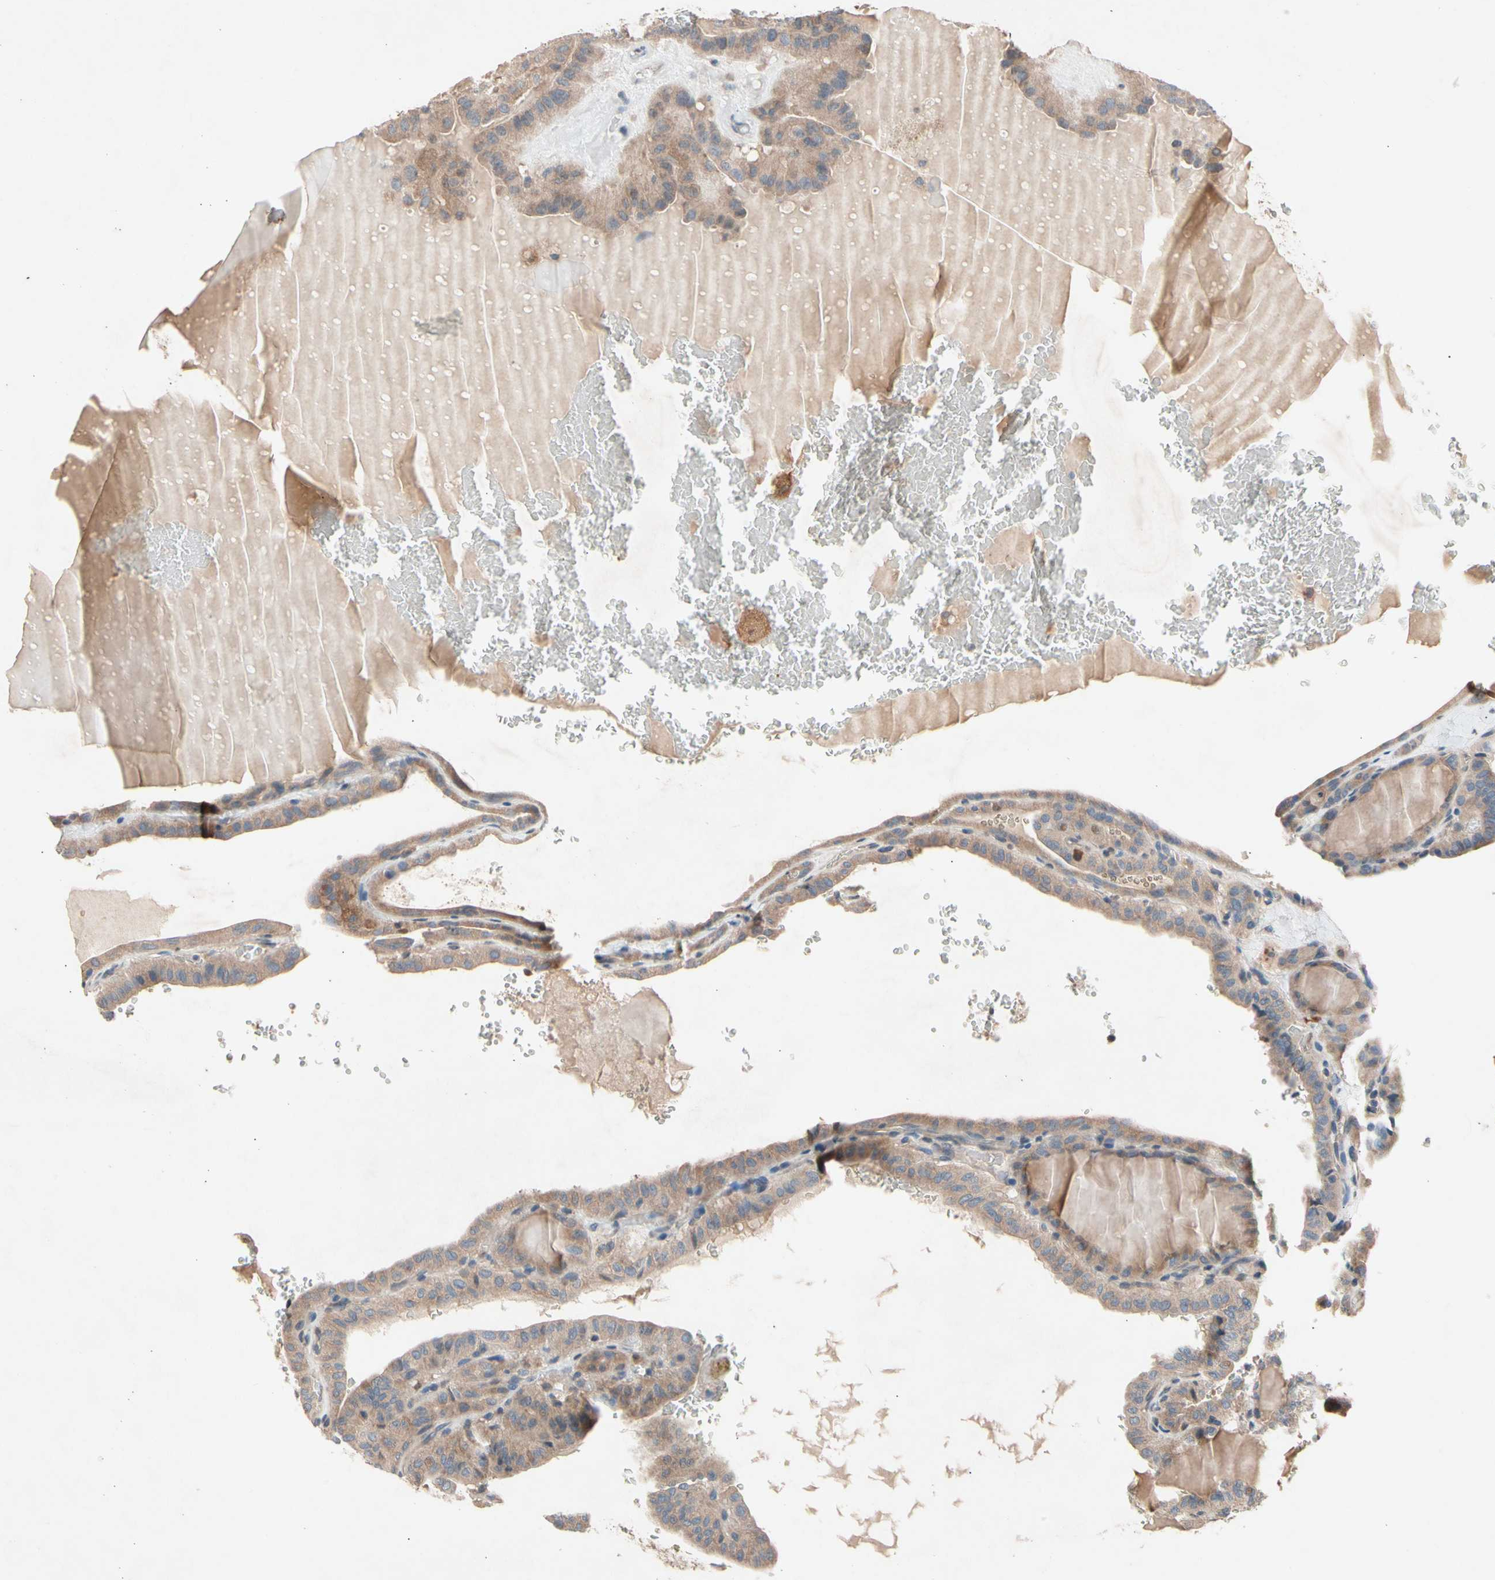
{"staining": {"intensity": "moderate", "quantity": ">75%", "location": "cytoplasmic/membranous"}, "tissue": "thyroid cancer", "cell_type": "Tumor cells", "image_type": "cancer", "snomed": [{"axis": "morphology", "description": "Papillary adenocarcinoma, NOS"}, {"axis": "topography", "description": "Thyroid gland"}], "caption": "This image demonstrates thyroid cancer stained with immunohistochemistry (IHC) to label a protein in brown. The cytoplasmic/membranous of tumor cells show moderate positivity for the protein. Nuclei are counter-stained blue.", "gene": "PRDX4", "patient": {"sex": "male", "age": 77}}